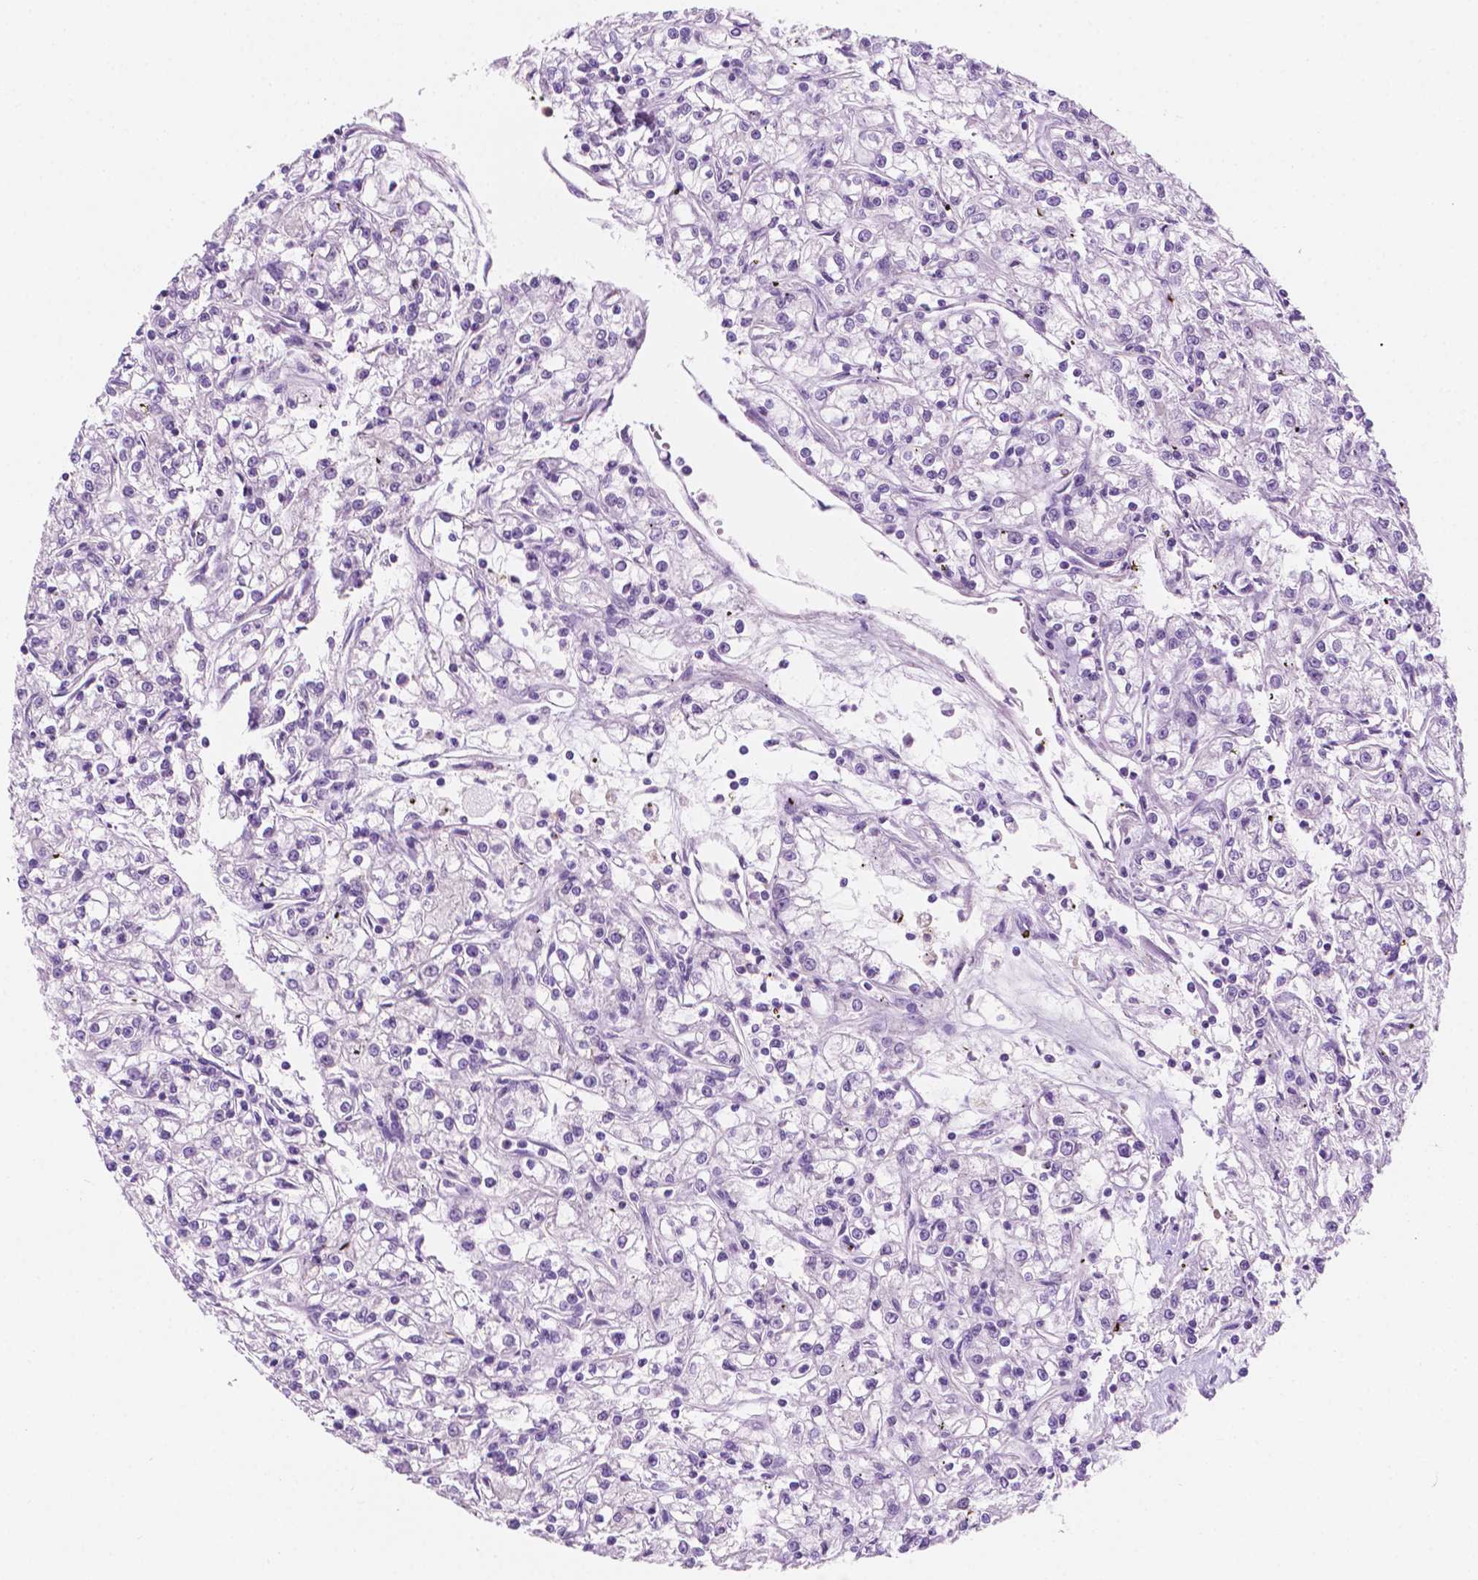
{"staining": {"intensity": "negative", "quantity": "none", "location": "none"}, "tissue": "renal cancer", "cell_type": "Tumor cells", "image_type": "cancer", "snomed": [{"axis": "morphology", "description": "Adenocarcinoma, NOS"}, {"axis": "topography", "description": "Kidney"}], "caption": "Tumor cells are negative for protein expression in human renal cancer (adenocarcinoma).", "gene": "EPPK1", "patient": {"sex": "female", "age": 59}}